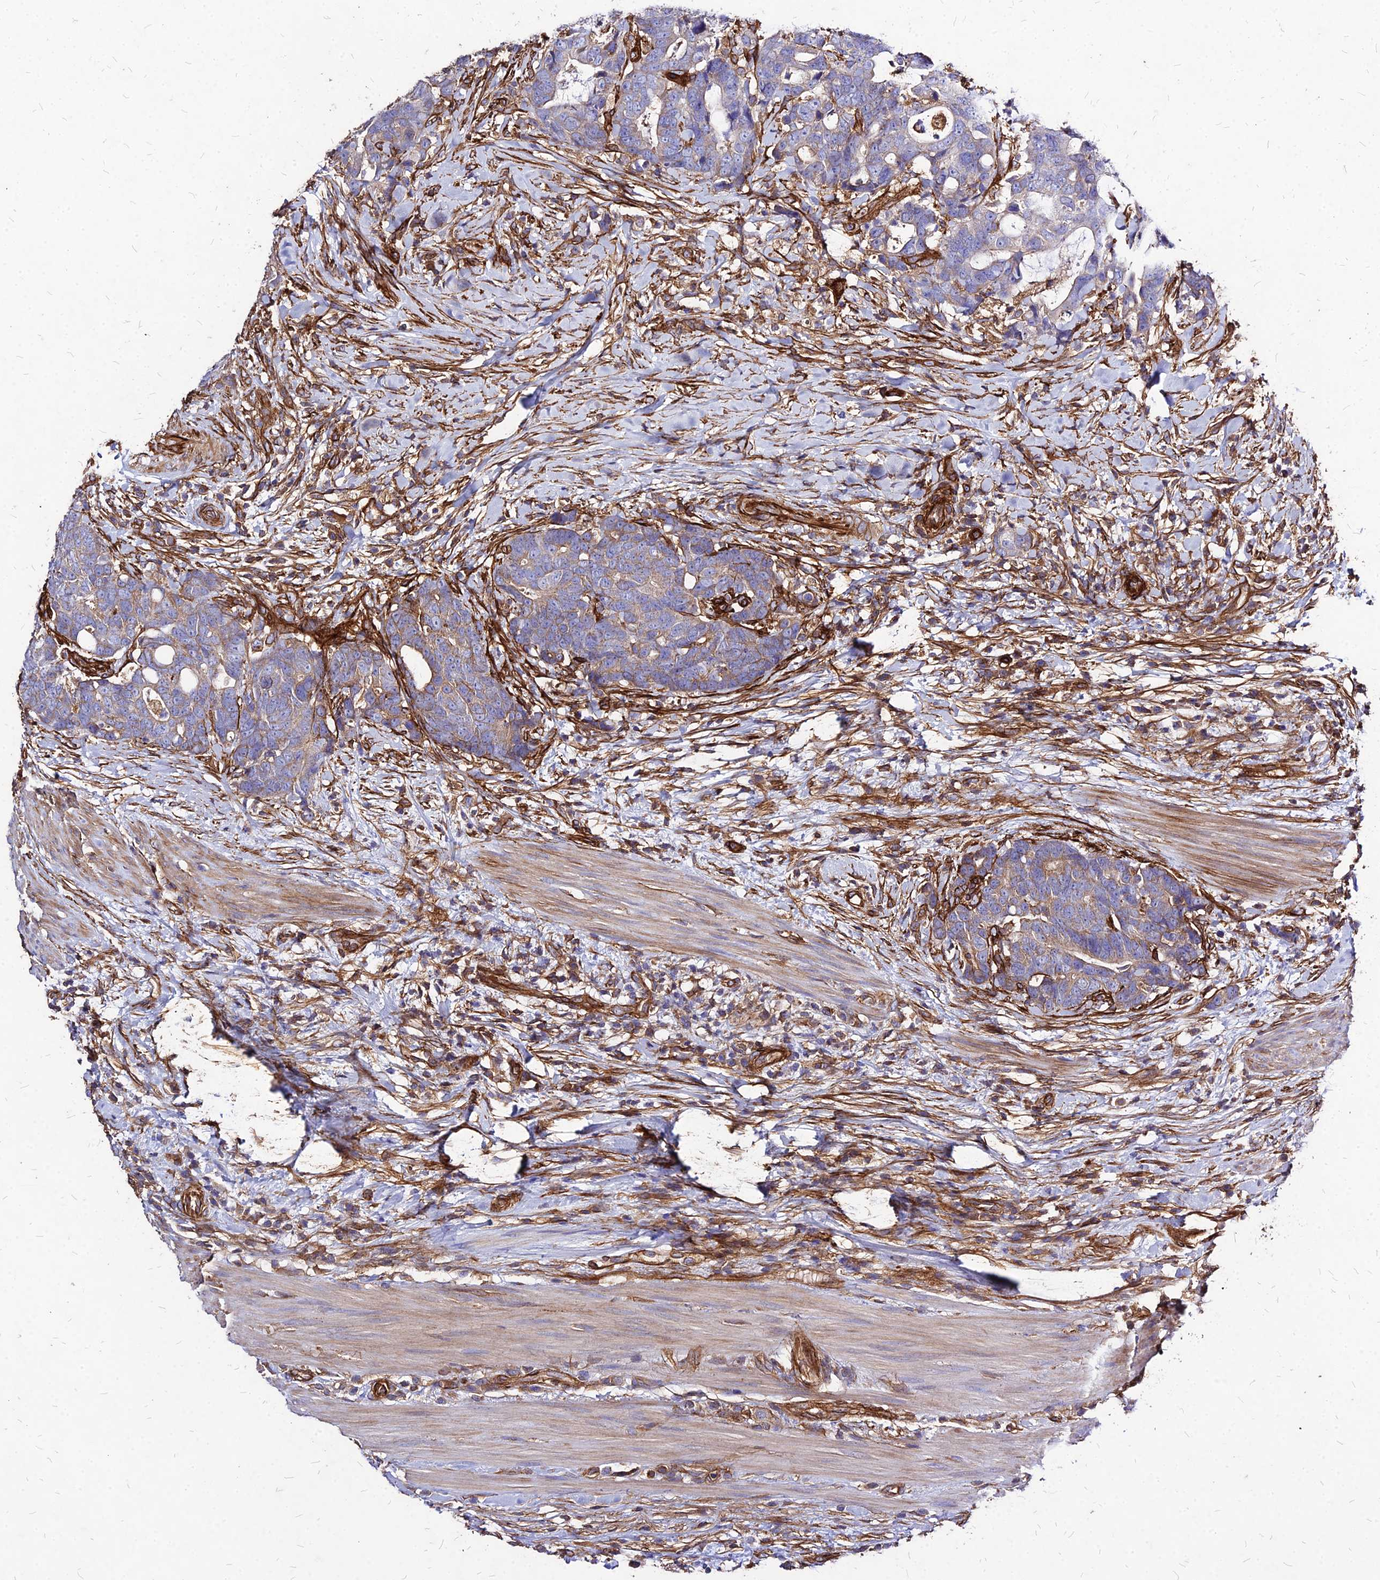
{"staining": {"intensity": "weak", "quantity": "<25%", "location": "cytoplasmic/membranous"}, "tissue": "colorectal cancer", "cell_type": "Tumor cells", "image_type": "cancer", "snomed": [{"axis": "morphology", "description": "Adenocarcinoma, NOS"}, {"axis": "topography", "description": "Colon"}], "caption": "Tumor cells are negative for brown protein staining in colorectal cancer.", "gene": "EFCC1", "patient": {"sex": "female", "age": 82}}